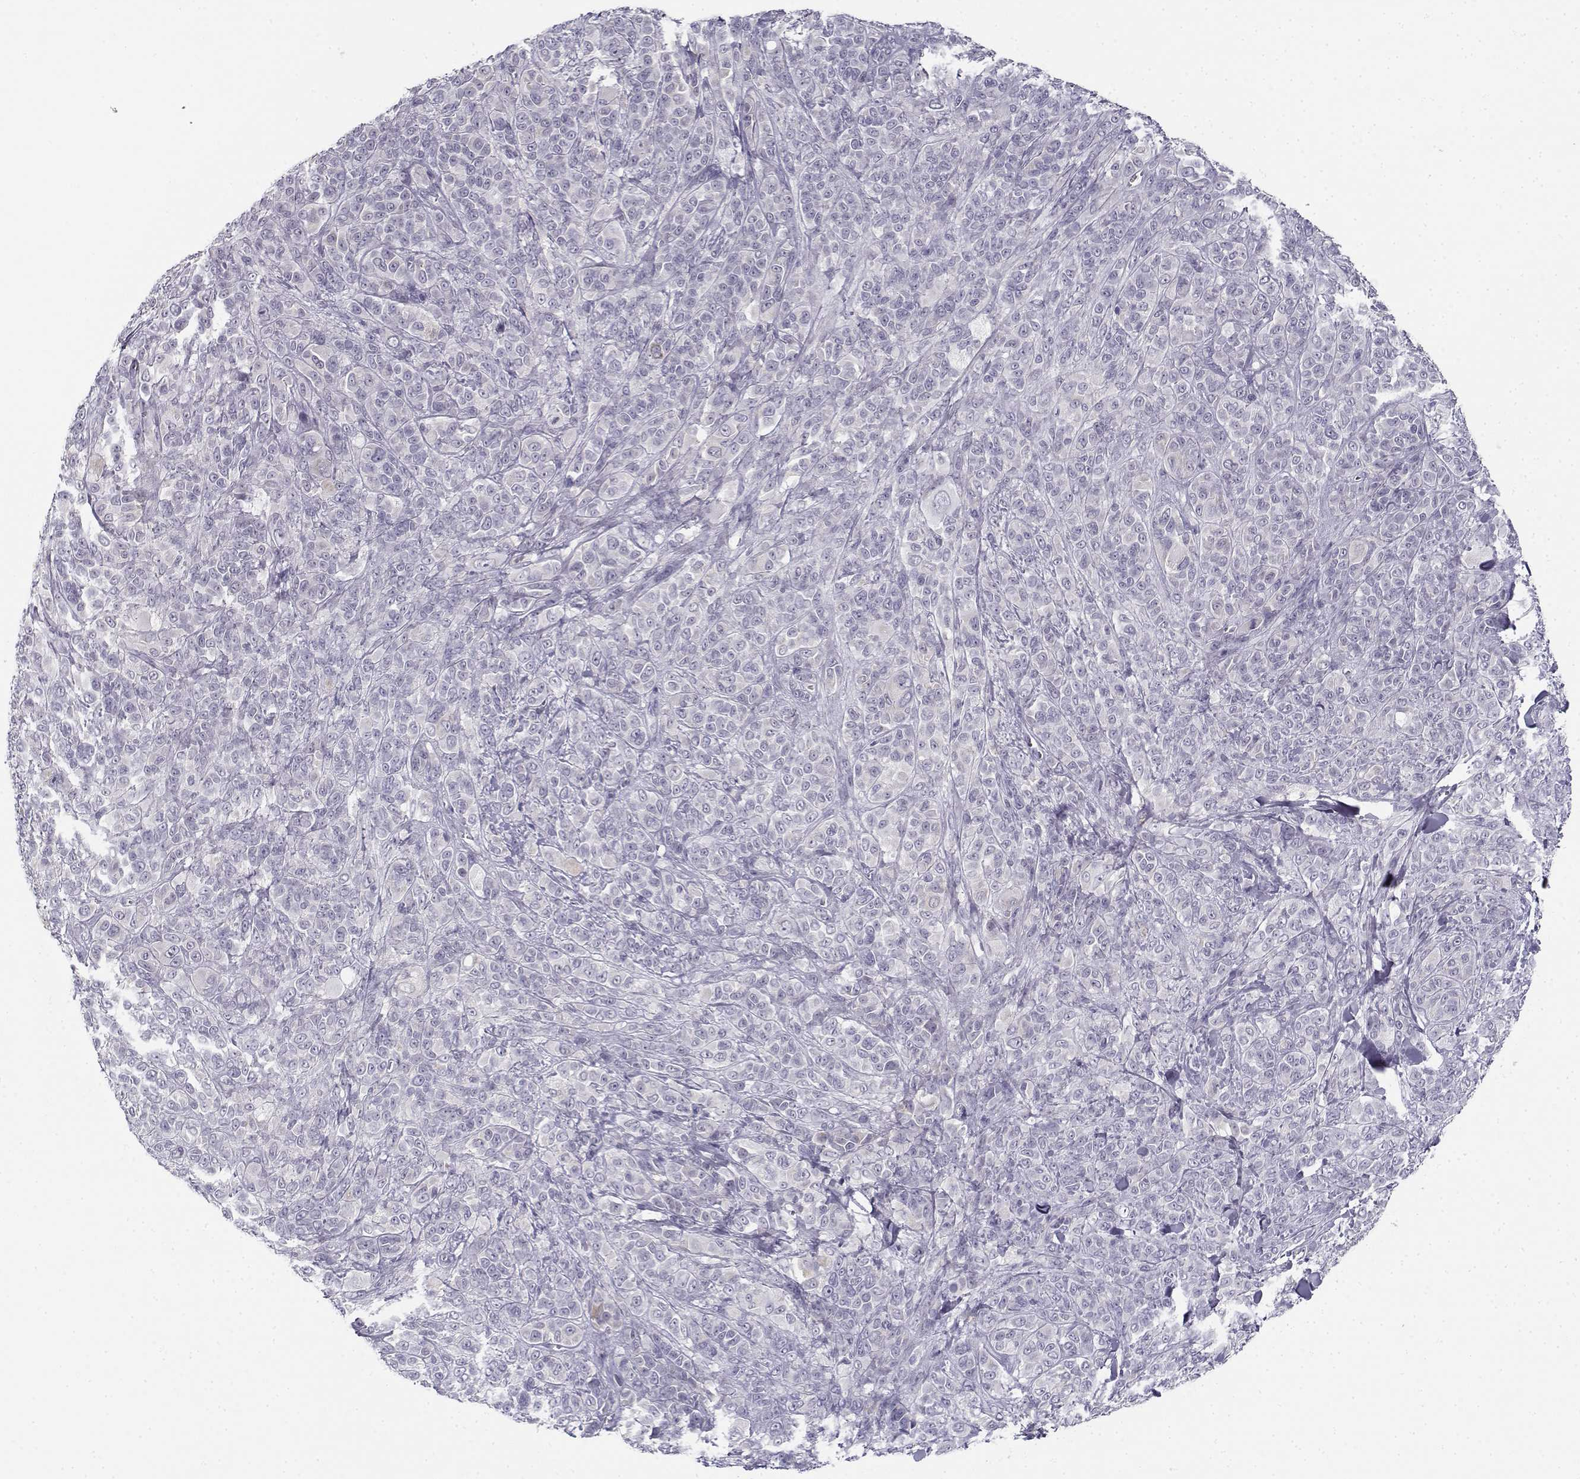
{"staining": {"intensity": "negative", "quantity": "none", "location": "none"}, "tissue": "melanoma", "cell_type": "Tumor cells", "image_type": "cancer", "snomed": [{"axis": "morphology", "description": "Malignant melanoma, NOS"}, {"axis": "topography", "description": "Skin"}], "caption": "The immunohistochemistry (IHC) image has no significant staining in tumor cells of malignant melanoma tissue.", "gene": "DDX25", "patient": {"sex": "female", "age": 87}}